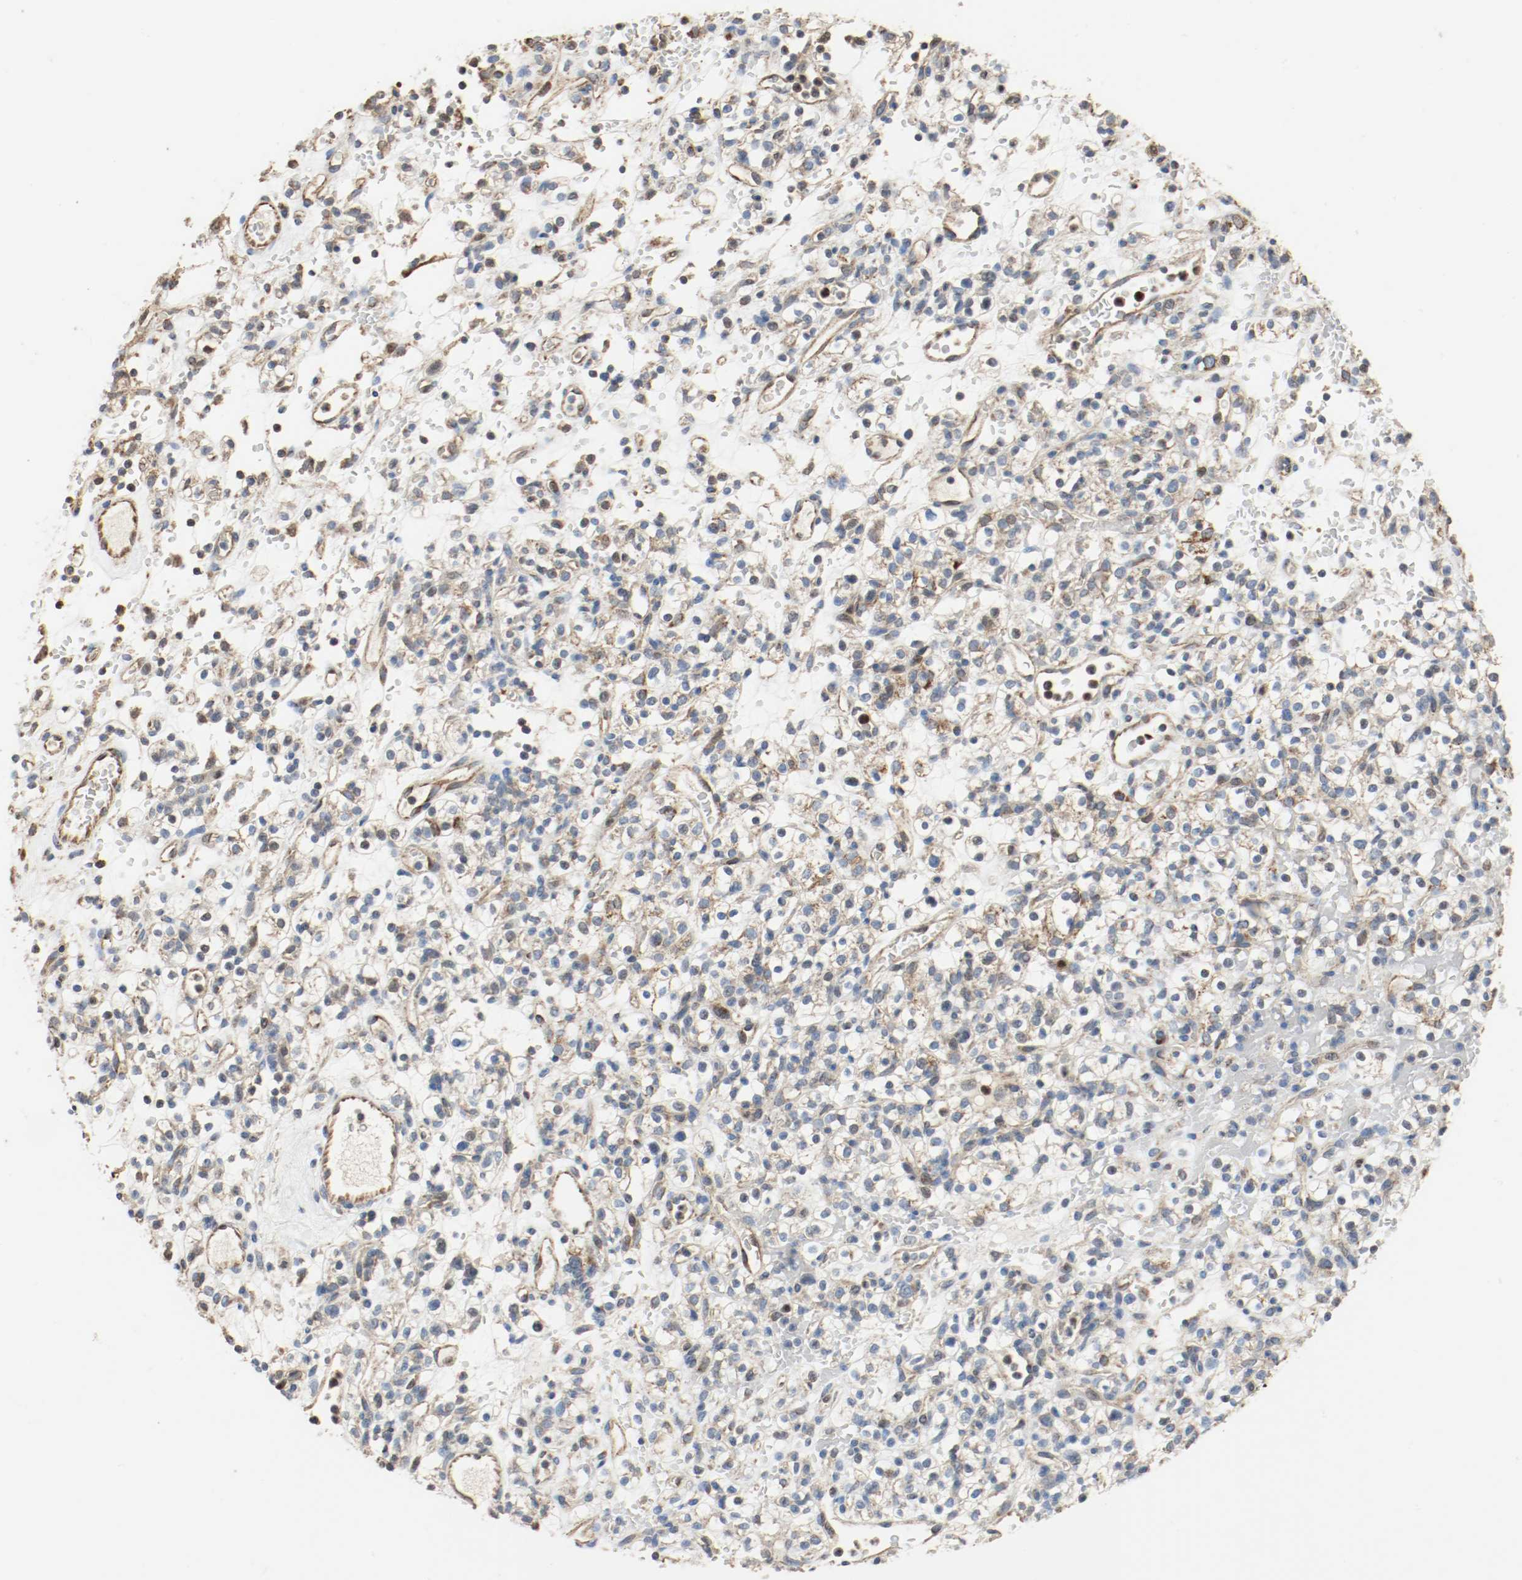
{"staining": {"intensity": "moderate", "quantity": ">75%", "location": "cytoplasmic/membranous"}, "tissue": "renal cancer", "cell_type": "Tumor cells", "image_type": "cancer", "snomed": [{"axis": "morphology", "description": "Normal tissue, NOS"}, {"axis": "morphology", "description": "Adenocarcinoma, NOS"}, {"axis": "topography", "description": "Kidney"}], "caption": "There is medium levels of moderate cytoplasmic/membranous staining in tumor cells of renal adenocarcinoma, as demonstrated by immunohistochemical staining (brown color).", "gene": "ALDH4A1", "patient": {"sex": "female", "age": 72}}